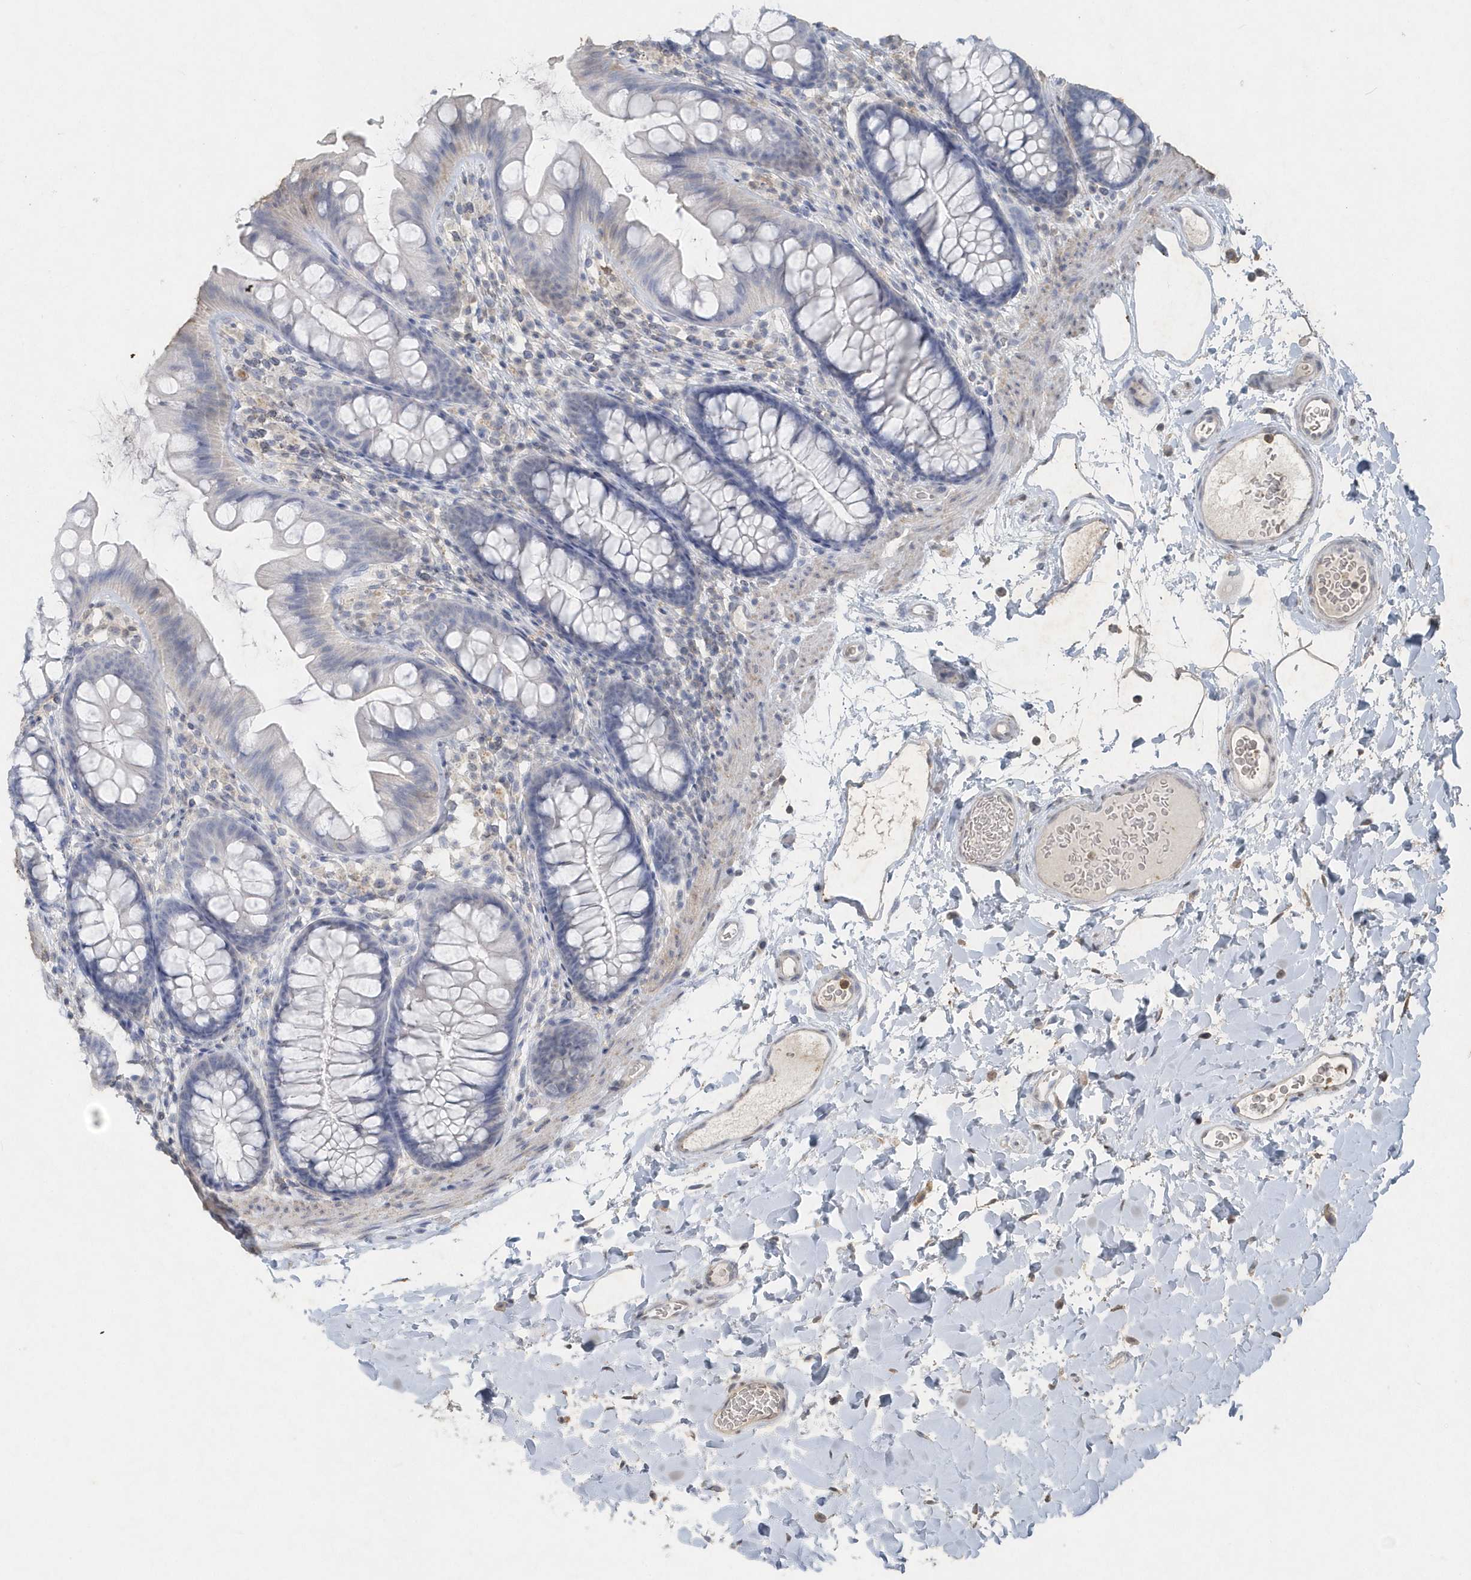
{"staining": {"intensity": "negative", "quantity": "none", "location": "none"}, "tissue": "colon", "cell_type": "Endothelial cells", "image_type": "normal", "snomed": [{"axis": "morphology", "description": "Normal tissue, NOS"}, {"axis": "topography", "description": "Colon"}], "caption": "IHC of unremarkable human colon shows no staining in endothelial cells.", "gene": "PDCD1", "patient": {"sex": "female", "age": 62}}